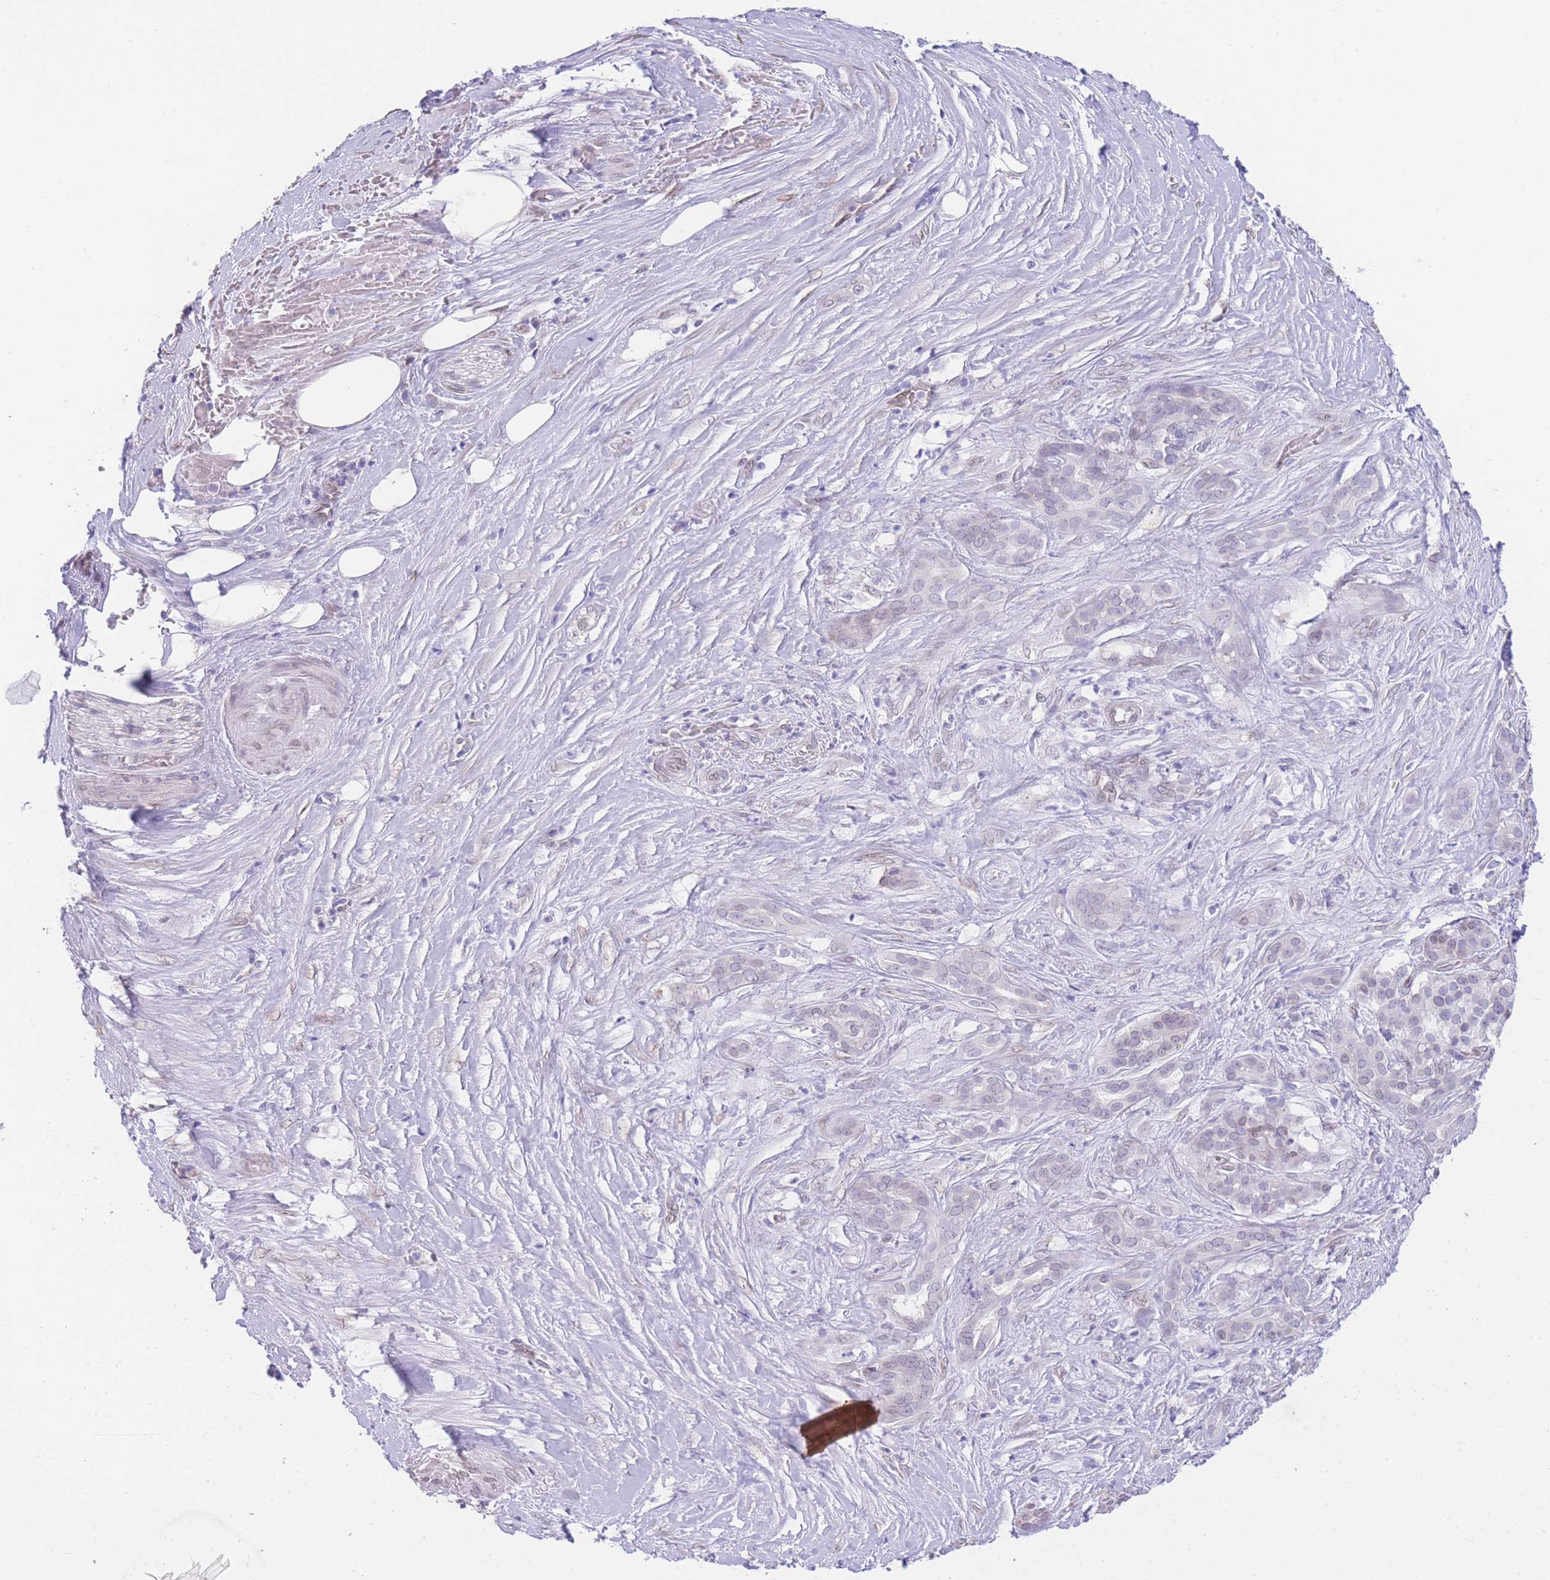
{"staining": {"intensity": "negative", "quantity": "none", "location": "none"}, "tissue": "pancreatic cancer", "cell_type": "Tumor cells", "image_type": "cancer", "snomed": [{"axis": "morphology", "description": "Adenocarcinoma, NOS"}, {"axis": "topography", "description": "Pancreas"}], "caption": "This is an immunohistochemistry photomicrograph of adenocarcinoma (pancreatic). There is no expression in tumor cells.", "gene": "OR10AD1", "patient": {"sex": "male", "age": 57}}